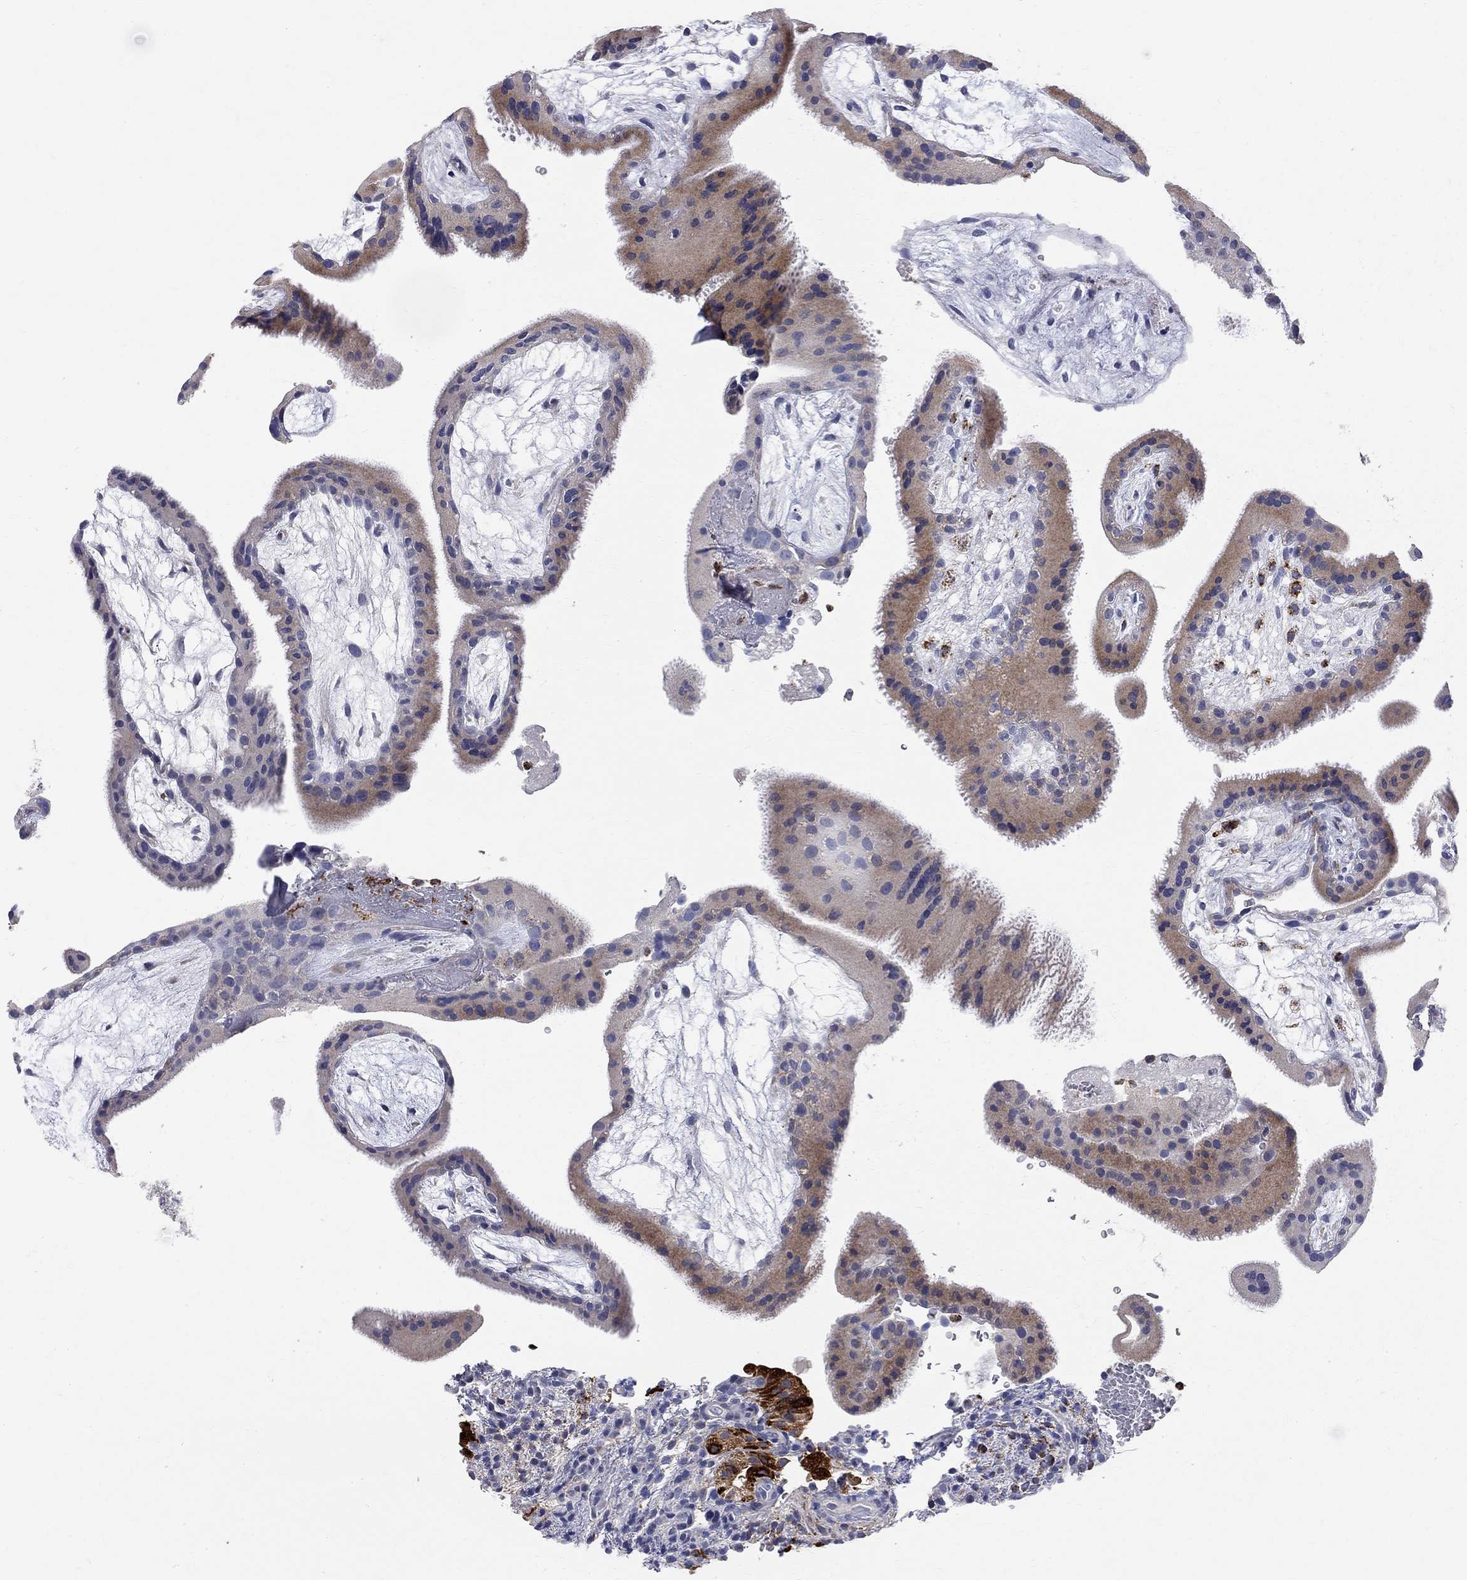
{"staining": {"intensity": "weak", "quantity": "25%-75%", "location": "cytoplasmic/membranous"}, "tissue": "placenta", "cell_type": "Decidual cells", "image_type": "normal", "snomed": [{"axis": "morphology", "description": "Normal tissue, NOS"}, {"axis": "topography", "description": "Placenta"}], "caption": "High-power microscopy captured an IHC histopathology image of benign placenta, revealing weak cytoplasmic/membranous expression in about 25%-75% of decidual cells.", "gene": "ACSL1", "patient": {"sex": "female", "age": 19}}